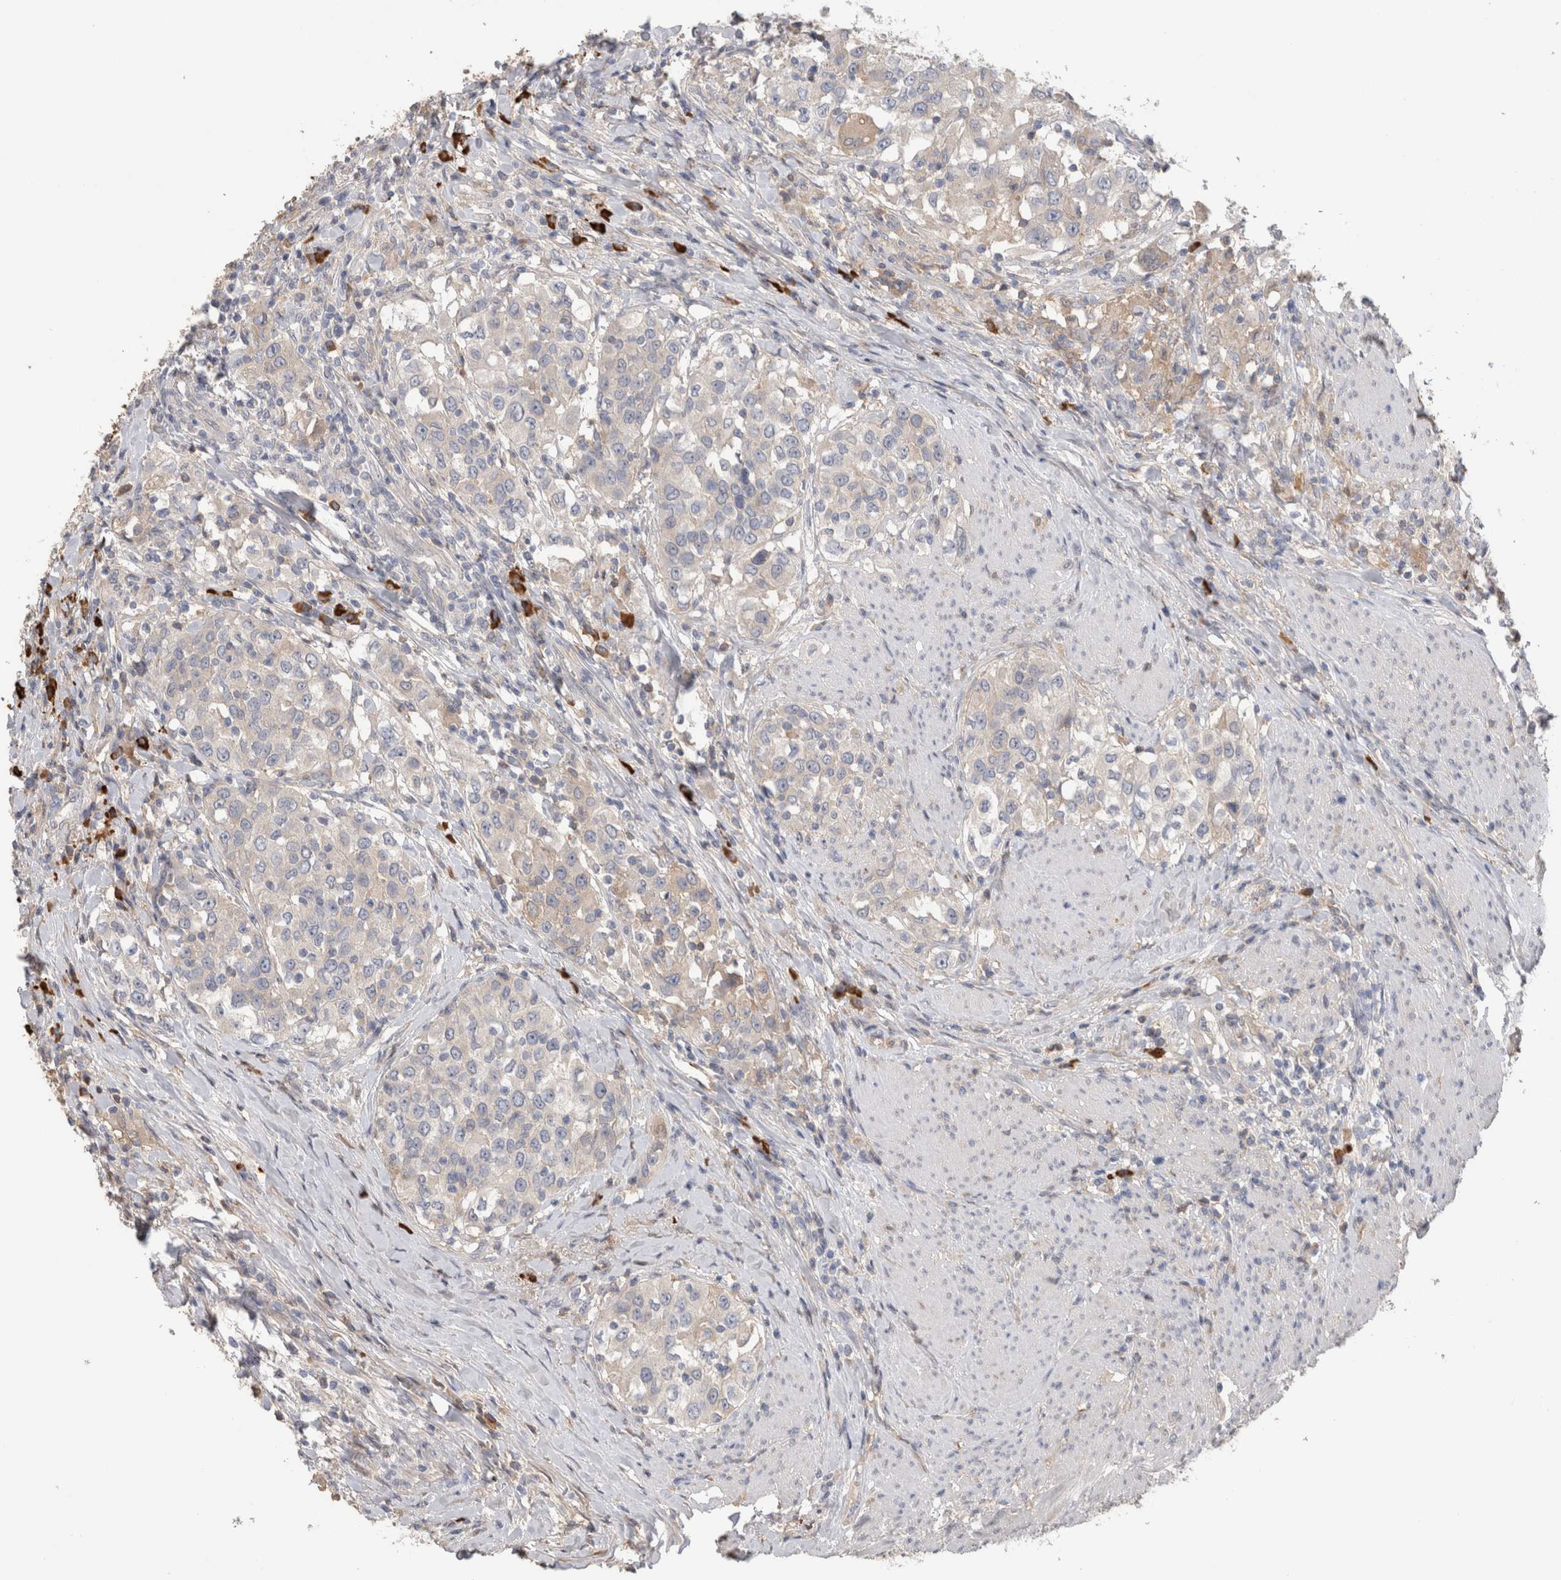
{"staining": {"intensity": "weak", "quantity": "<25%", "location": "cytoplasmic/membranous"}, "tissue": "urothelial cancer", "cell_type": "Tumor cells", "image_type": "cancer", "snomed": [{"axis": "morphology", "description": "Urothelial carcinoma, High grade"}, {"axis": "topography", "description": "Urinary bladder"}], "caption": "High power microscopy image of an IHC histopathology image of urothelial cancer, revealing no significant expression in tumor cells.", "gene": "PPP3CC", "patient": {"sex": "female", "age": 80}}